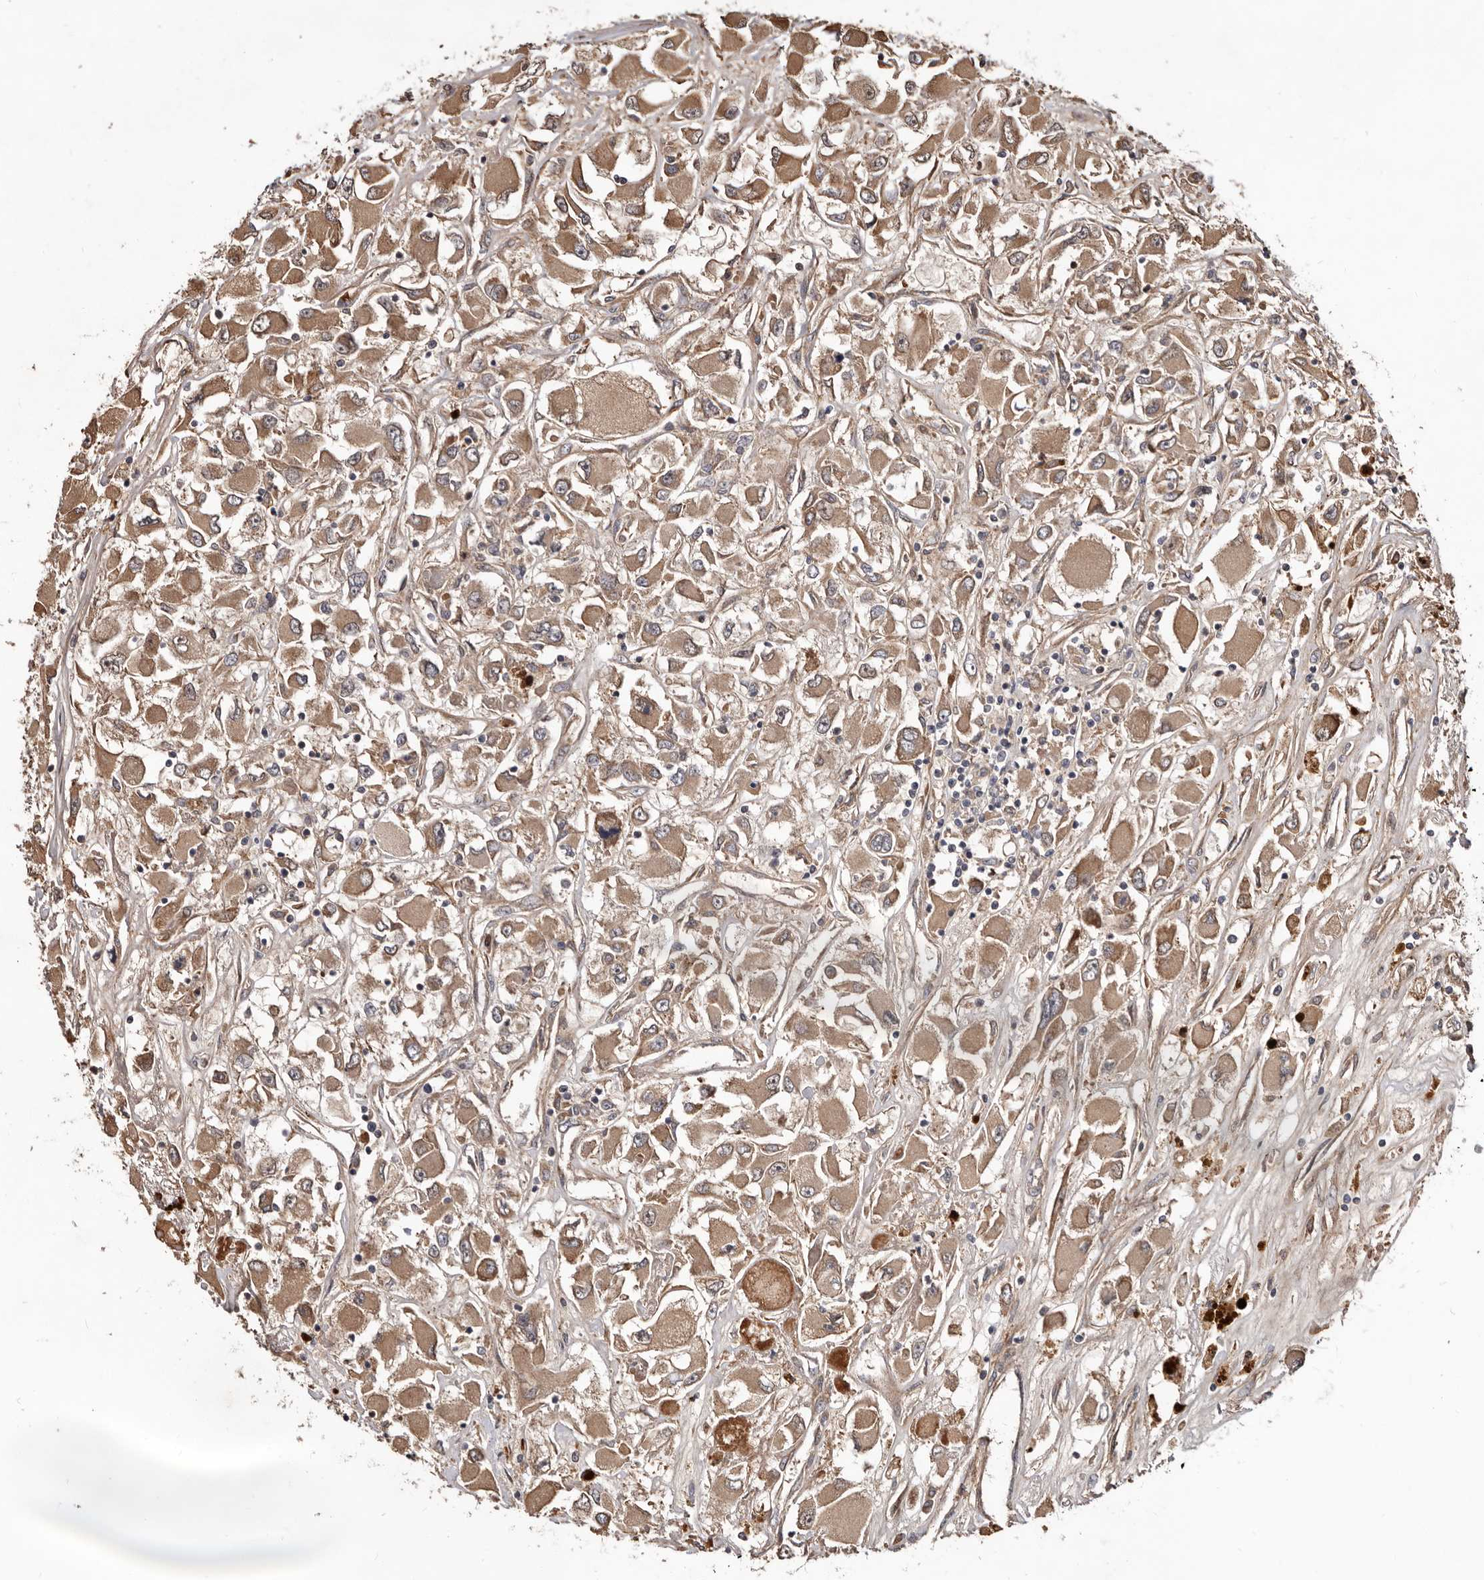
{"staining": {"intensity": "moderate", "quantity": ">75%", "location": "cytoplasmic/membranous"}, "tissue": "renal cancer", "cell_type": "Tumor cells", "image_type": "cancer", "snomed": [{"axis": "morphology", "description": "Adenocarcinoma, NOS"}, {"axis": "topography", "description": "Kidney"}], "caption": "IHC of human renal cancer exhibits medium levels of moderate cytoplasmic/membranous expression in approximately >75% of tumor cells.", "gene": "WEE2", "patient": {"sex": "female", "age": 52}}